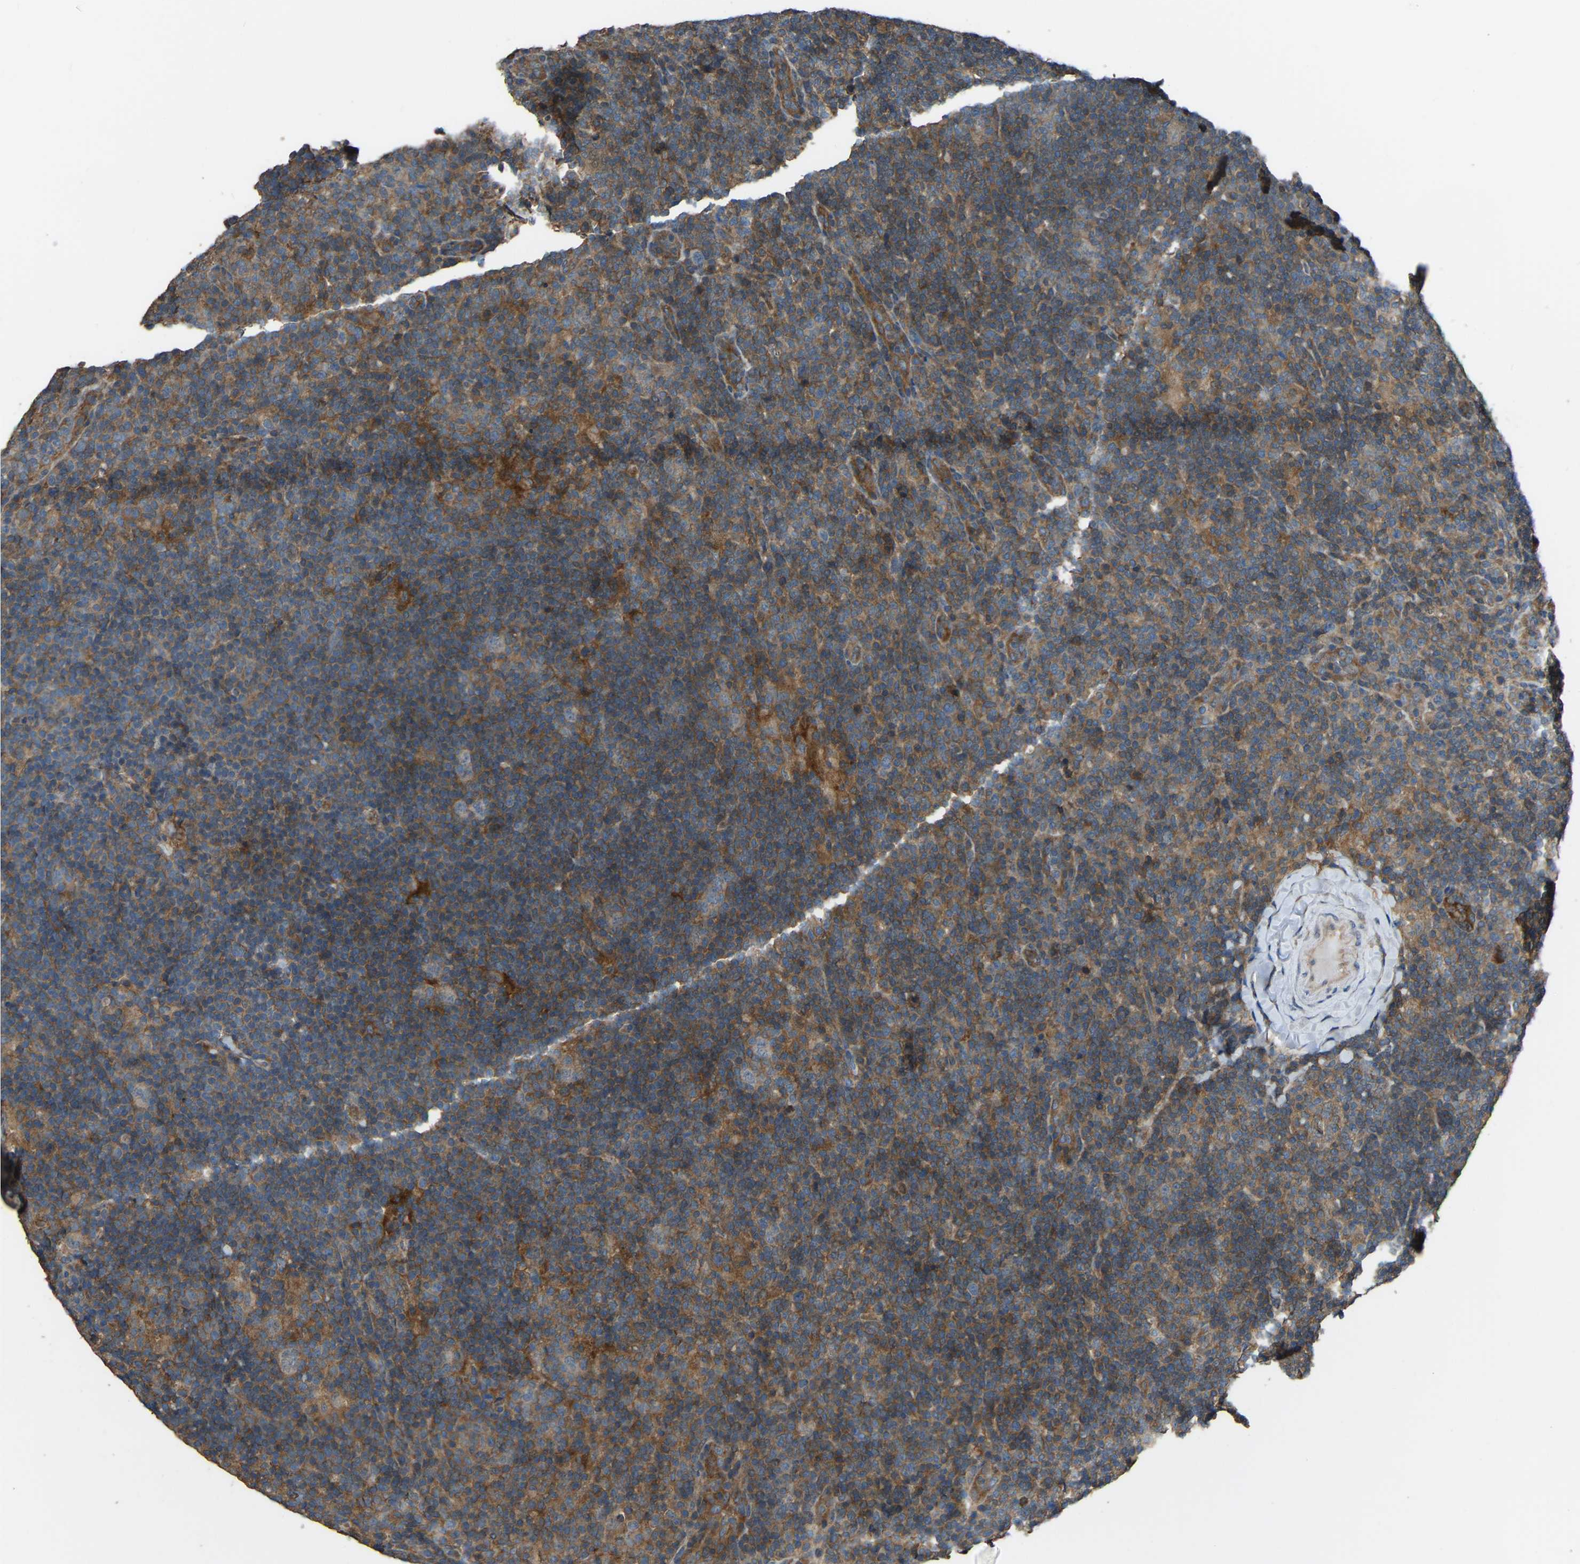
{"staining": {"intensity": "negative", "quantity": "none", "location": "none"}, "tissue": "lymphoma", "cell_type": "Tumor cells", "image_type": "cancer", "snomed": [{"axis": "morphology", "description": "Hodgkin's disease, NOS"}, {"axis": "topography", "description": "Lymph node"}], "caption": "DAB (3,3'-diaminobenzidine) immunohistochemical staining of human lymphoma reveals no significant staining in tumor cells.", "gene": "SLC4A2", "patient": {"sex": "female", "age": 57}}